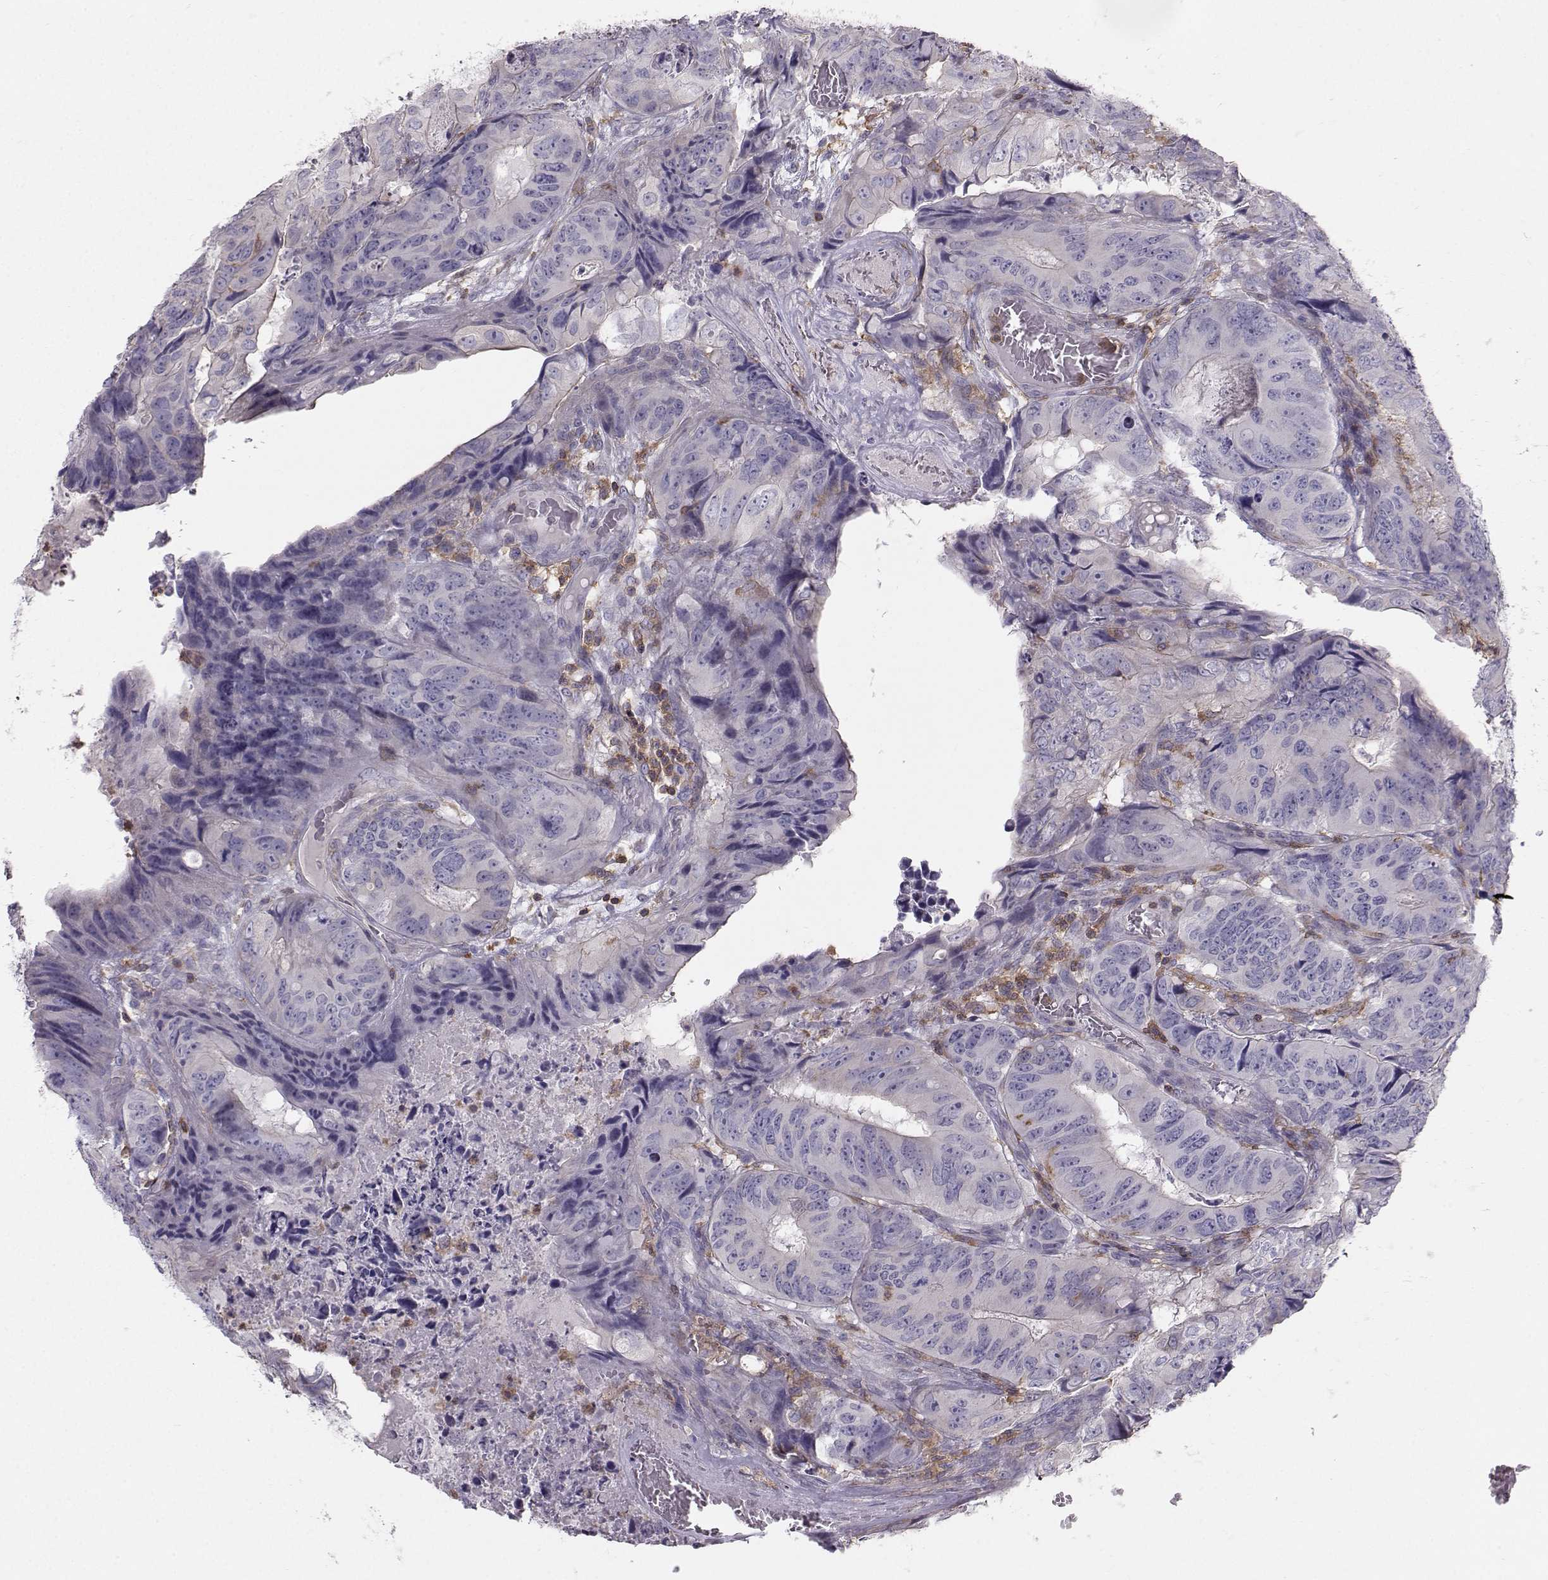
{"staining": {"intensity": "negative", "quantity": "none", "location": "none"}, "tissue": "colorectal cancer", "cell_type": "Tumor cells", "image_type": "cancer", "snomed": [{"axis": "morphology", "description": "Adenocarcinoma, NOS"}, {"axis": "topography", "description": "Colon"}], "caption": "Protein analysis of colorectal adenocarcinoma demonstrates no significant staining in tumor cells. (Stains: DAB IHC with hematoxylin counter stain, Microscopy: brightfield microscopy at high magnification).", "gene": "ZBTB32", "patient": {"sex": "male", "age": 79}}